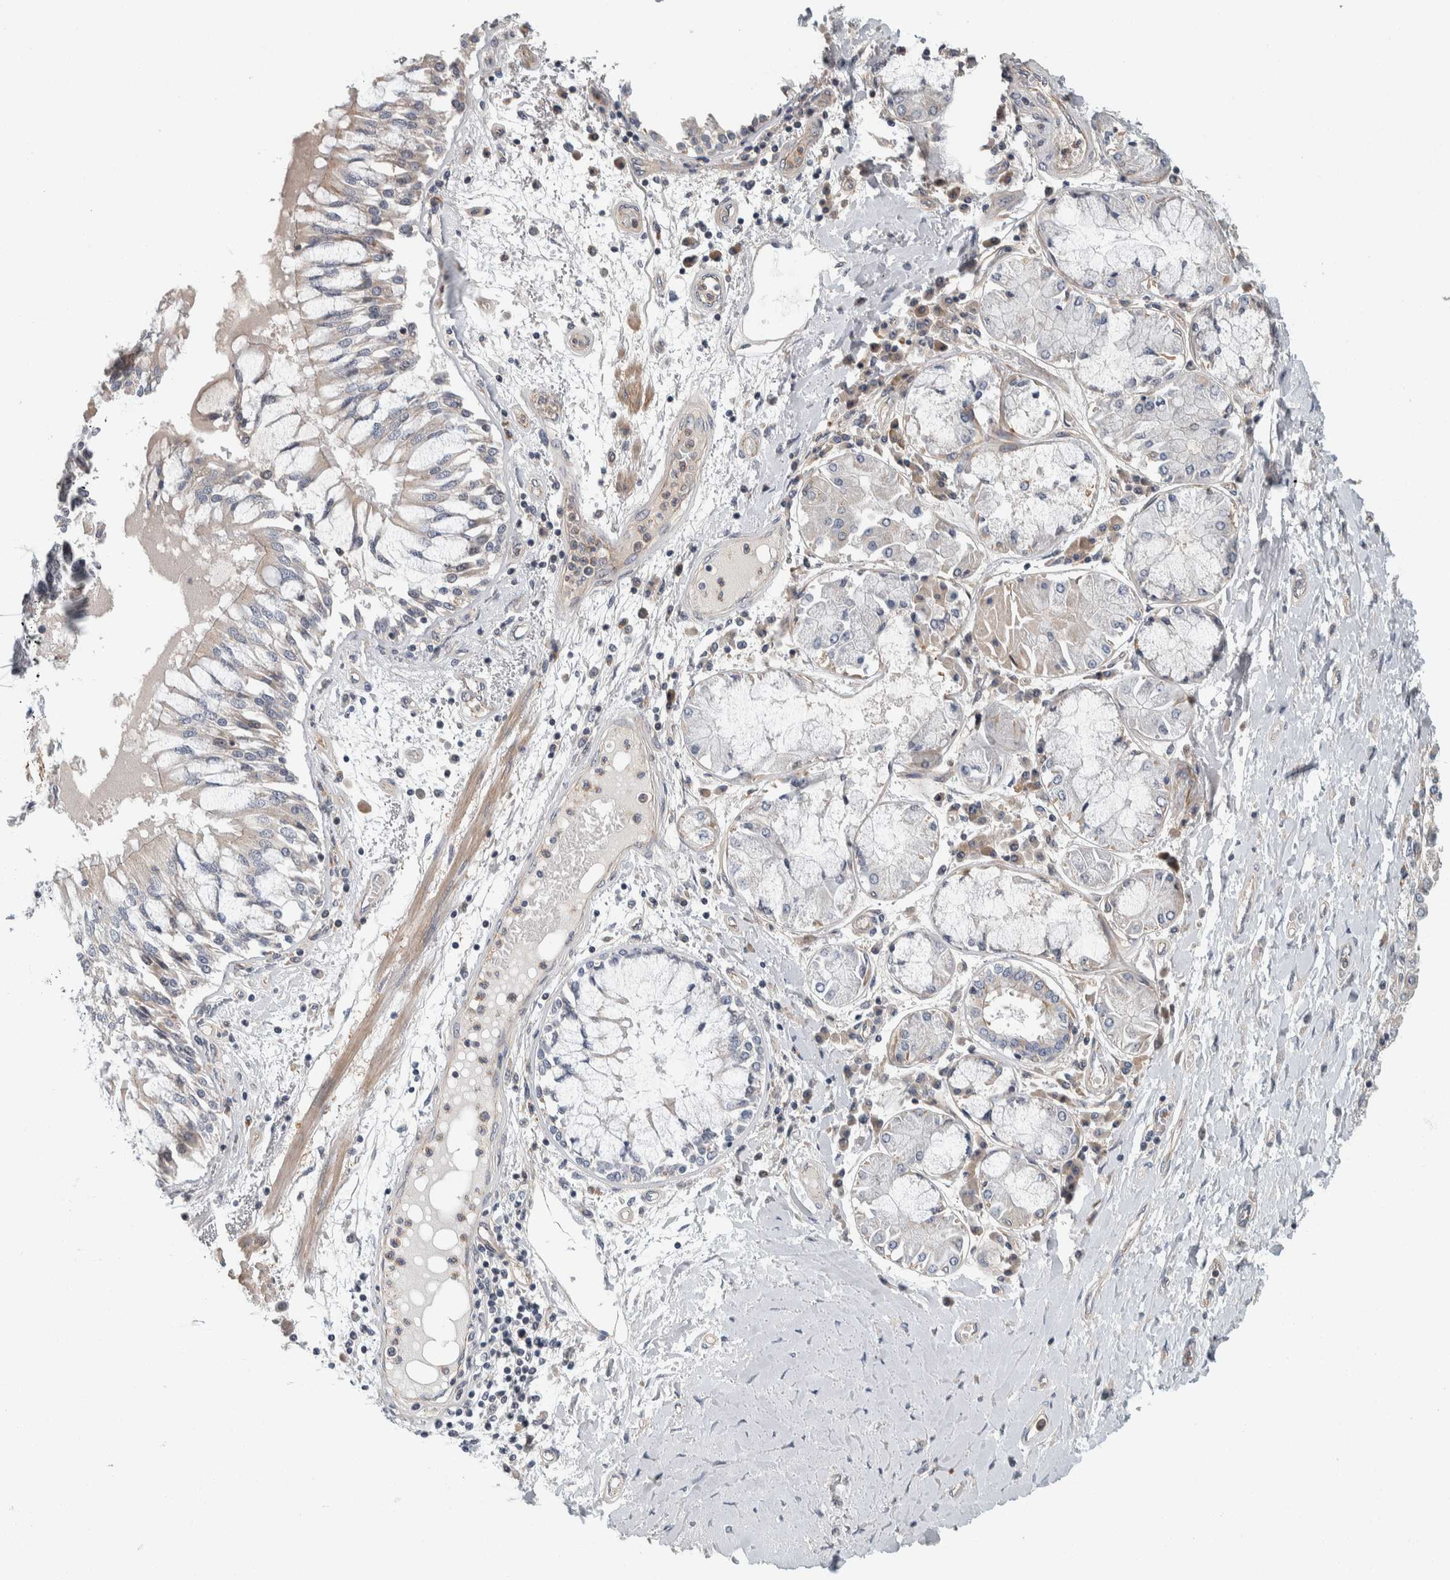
{"staining": {"intensity": "weak", "quantity": "<25%", "location": "cytoplasmic/membranous"}, "tissue": "lung cancer", "cell_type": "Tumor cells", "image_type": "cancer", "snomed": [{"axis": "morphology", "description": "Normal tissue, NOS"}, {"axis": "morphology", "description": "Squamous cell carcinoma, NOS"}, {"axis": "topography", "description": "Lymph node"}, {"axis": "topography", "description": "Cartilage tissue"}, {"axis": "topography", "description": "Bronchus"}, {"axis": "topography", "description": "Lung"}, {"axis": "topography", "description": "Peripheral nerve tissue"}], "caption": "DAB (3,3'-diaminobenzidine) immunohistochemical staining of human squamous cell carcinoma (lung) shows no significant staining in tumor cells.", "gene": "KCNJ3", "patient": {"sex": "female", "age": 49}}